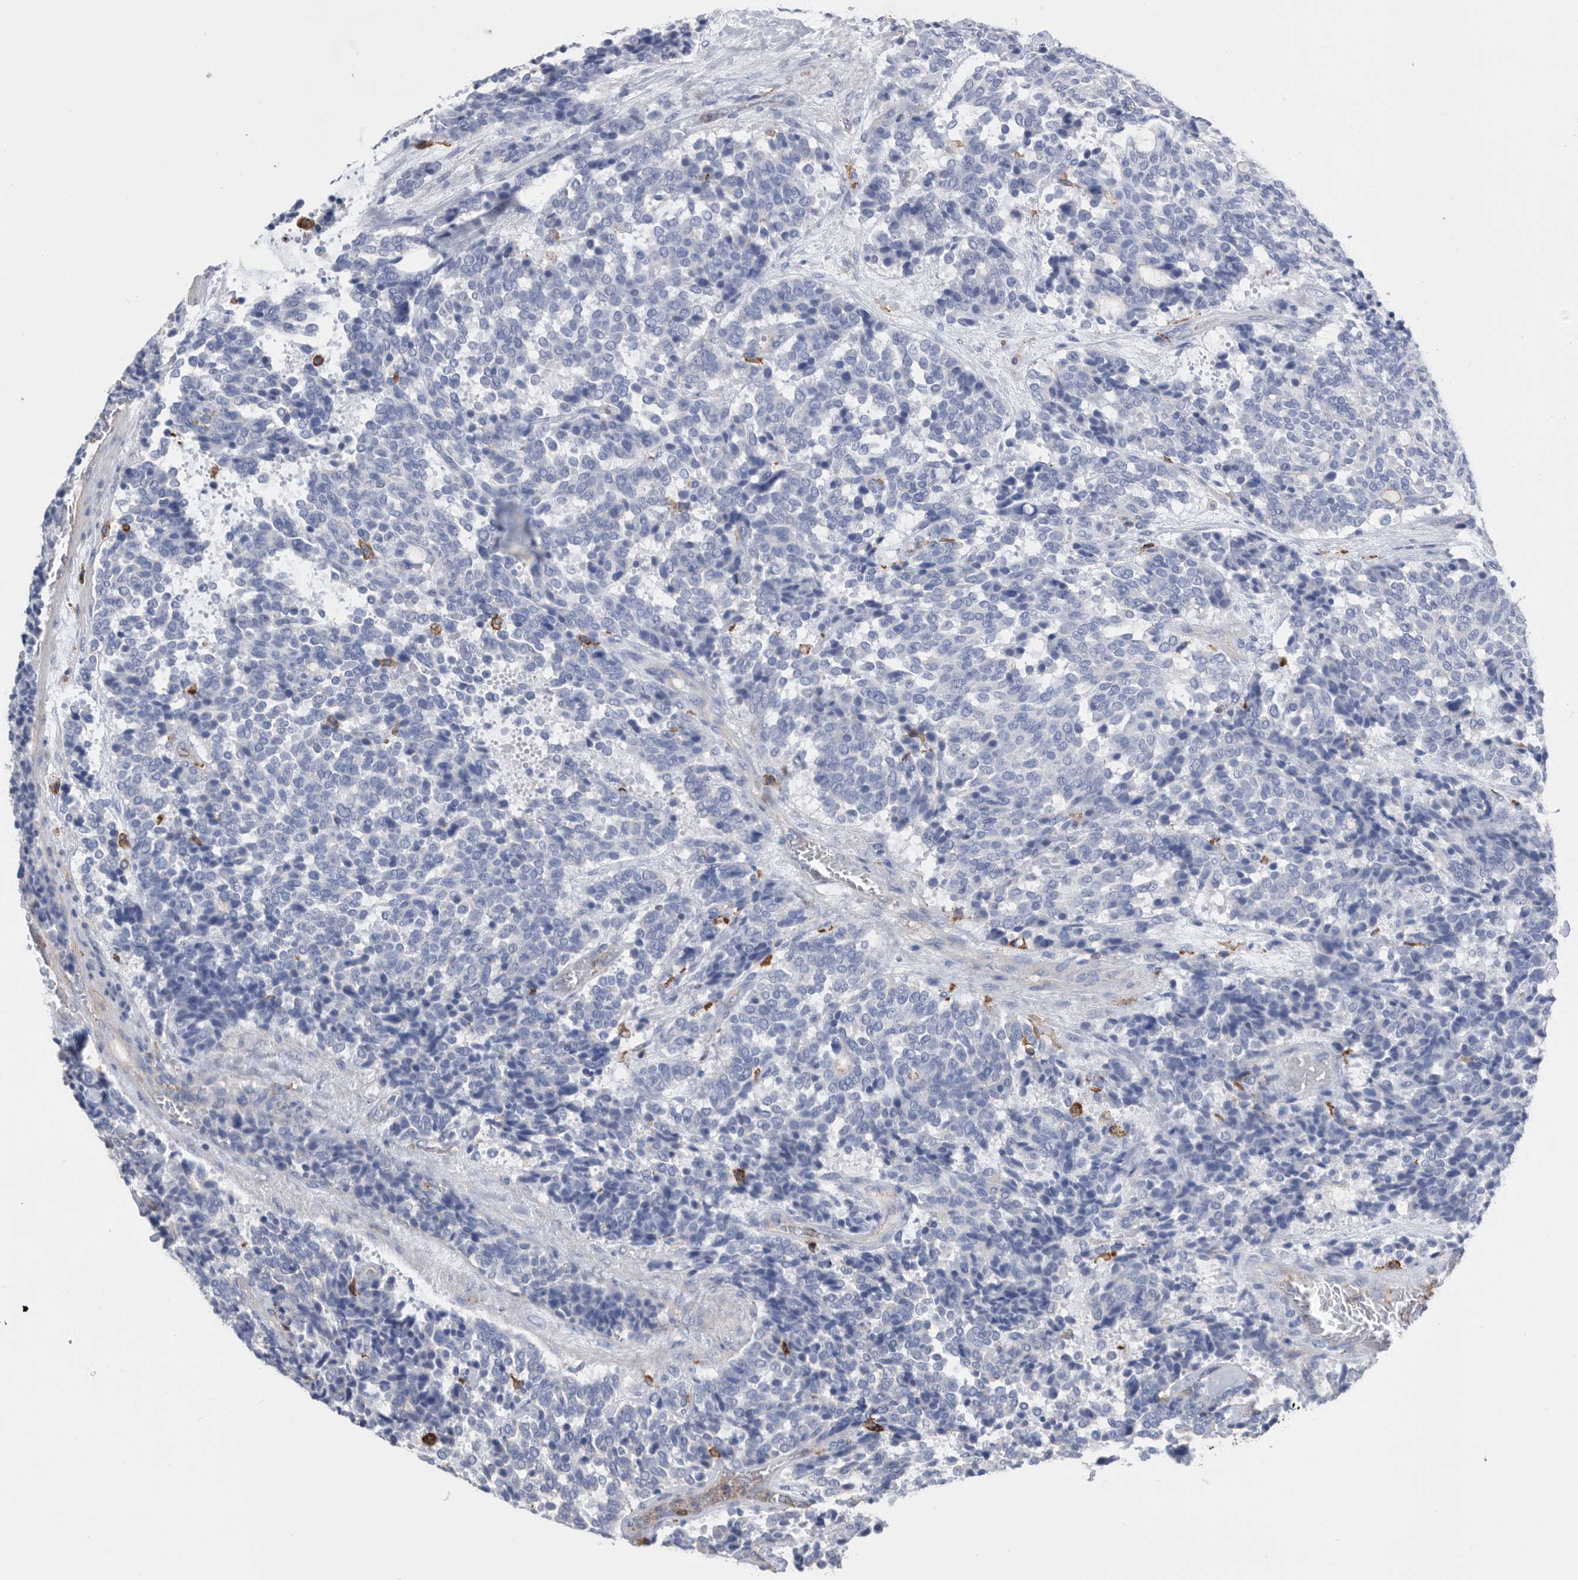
{"staining": {"intensity": "negative", "quantity": "none", "location": "none"}, "tissue": "carcinoid", "cell_type": "Tumor cells", "image_type": "cancer", "snomed": [{"axis": "morphology", "description": "Carcinoid, malignant, NOS"}, {"axis": "topography", "description": "Pancreas"}], "caption": "Immunohistochemical staining of human carcinoid (malignant) exhibits no significant positivity in tumor cells.", "gene": "MS4A4A", "patient": {"sex": "female", "age": 54}}